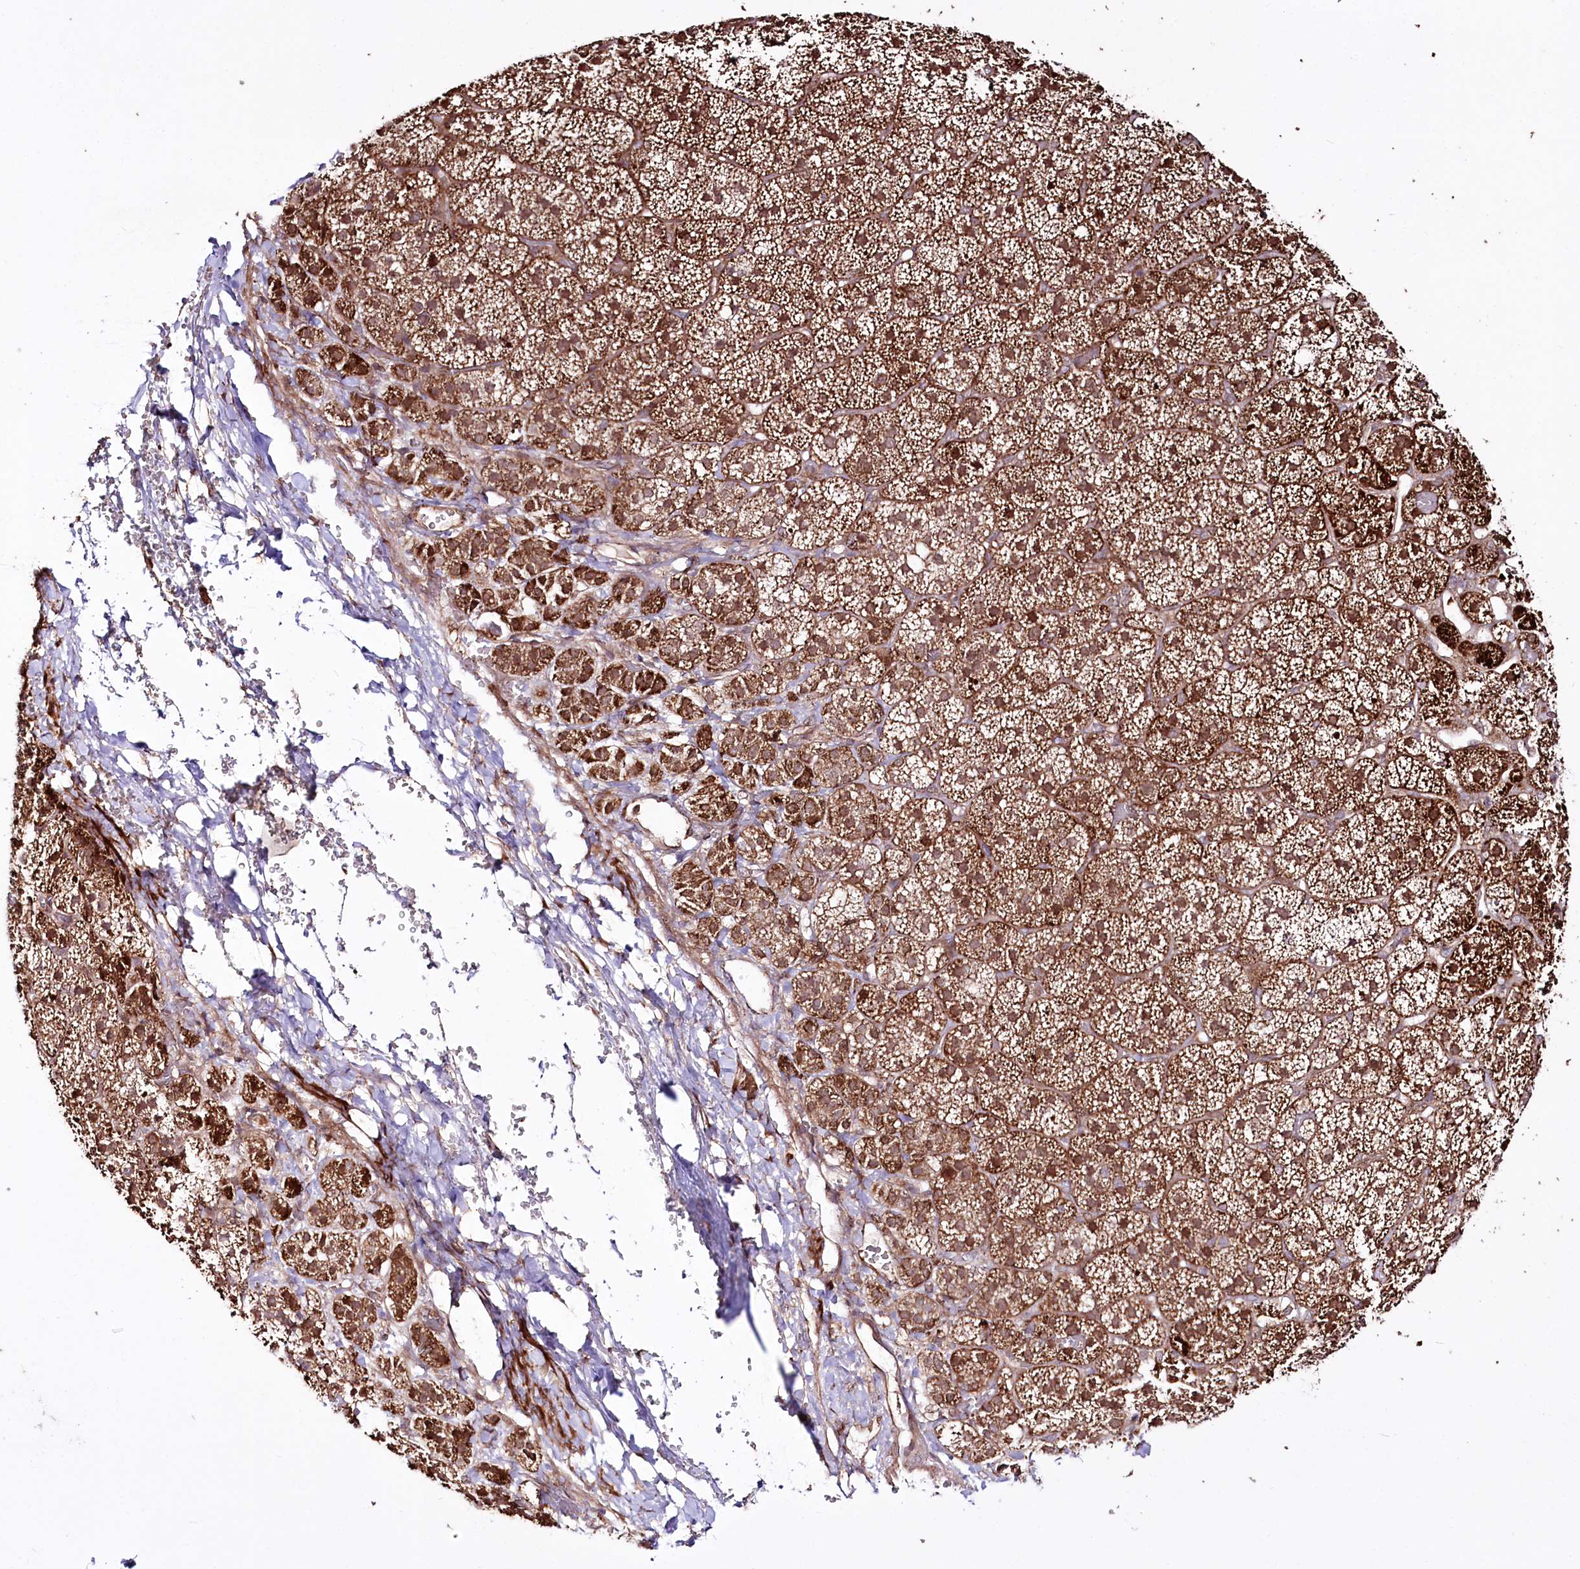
{"staining": {"intensity": "moderate", "quantity": ">75%", "location": "cytoplasmic/membranous"}, "tissue": "adrenal gland", "cell_type": "Glandular cells", "image_type": "normal", "snomed": [{"axis": "morphology", "description": "Normal tissue, NOS"}, {"axis": "topography", "description": "Adrenal gland"}], "caption": "Immunohistochemistry (IHC) histopathology image of unremarkable adrenal gland stained for a protein (brown), which demonstrates medium levels of moderate cytoplasmic/membranous positivity in approximately >75% of glandular cells.", "gene": "REXO2", "patient": {"sex": "female", "age": 44}}